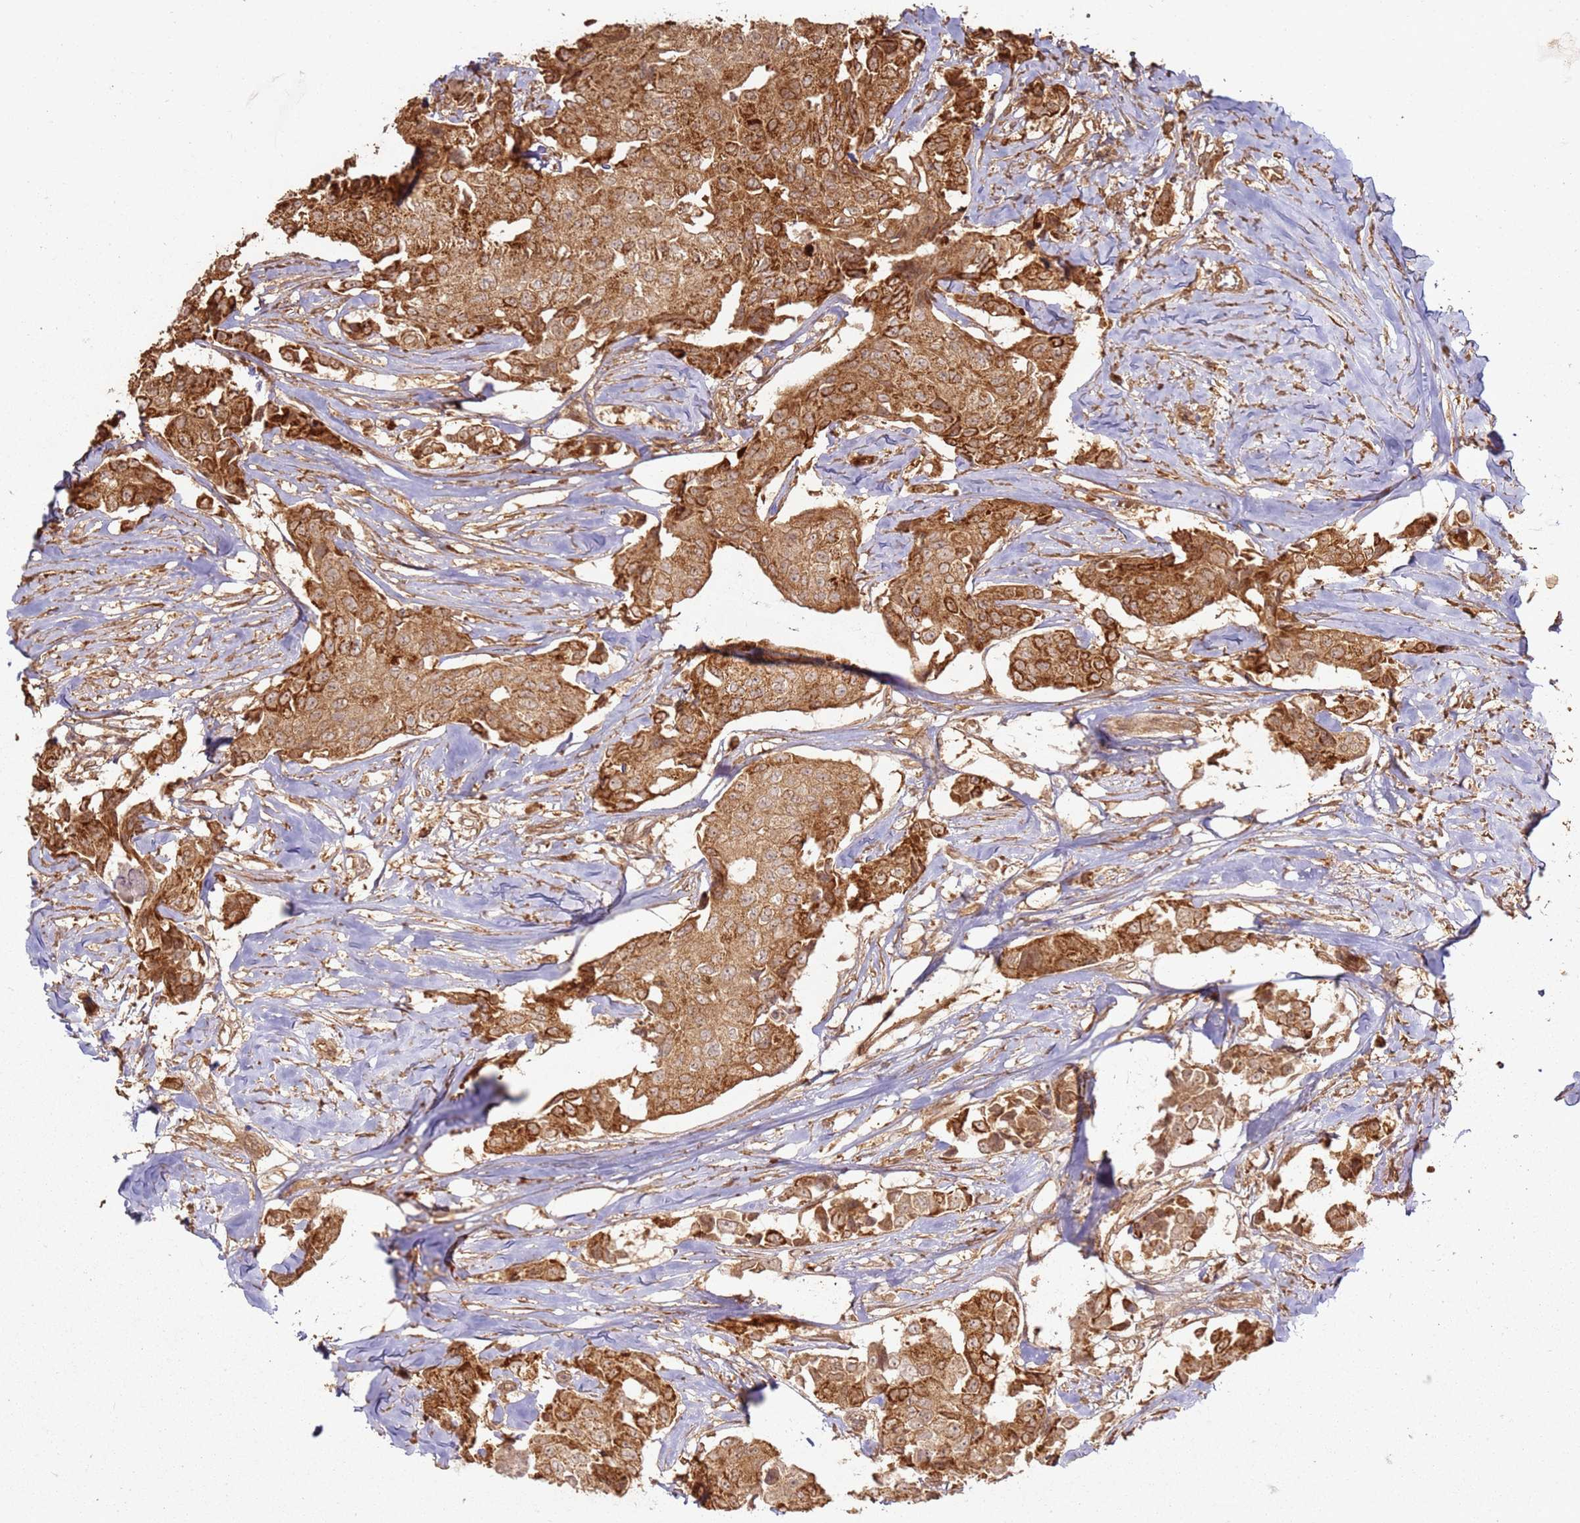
{"staining": {"intensity": "moderate", "quantity": ">75%", "location": "cytoplasmic/membranous"}, "tissue": "breast cancer", "cell_type": "Tumor cells", "image_type": "cancer", "snomed": [{"axis": "morphology", "description": "Duct carcinoma"}, {"axis": "topography", "description": "Breast"}], "caption": "This is an image of immunohistochemistry staining of intraductal carcinoma (breast), which shows moderate expression in the cytoplasmic/membranous of tumor cells.", "gene": "ZNF776", "patient": {"sex": "female", "age": 80}}